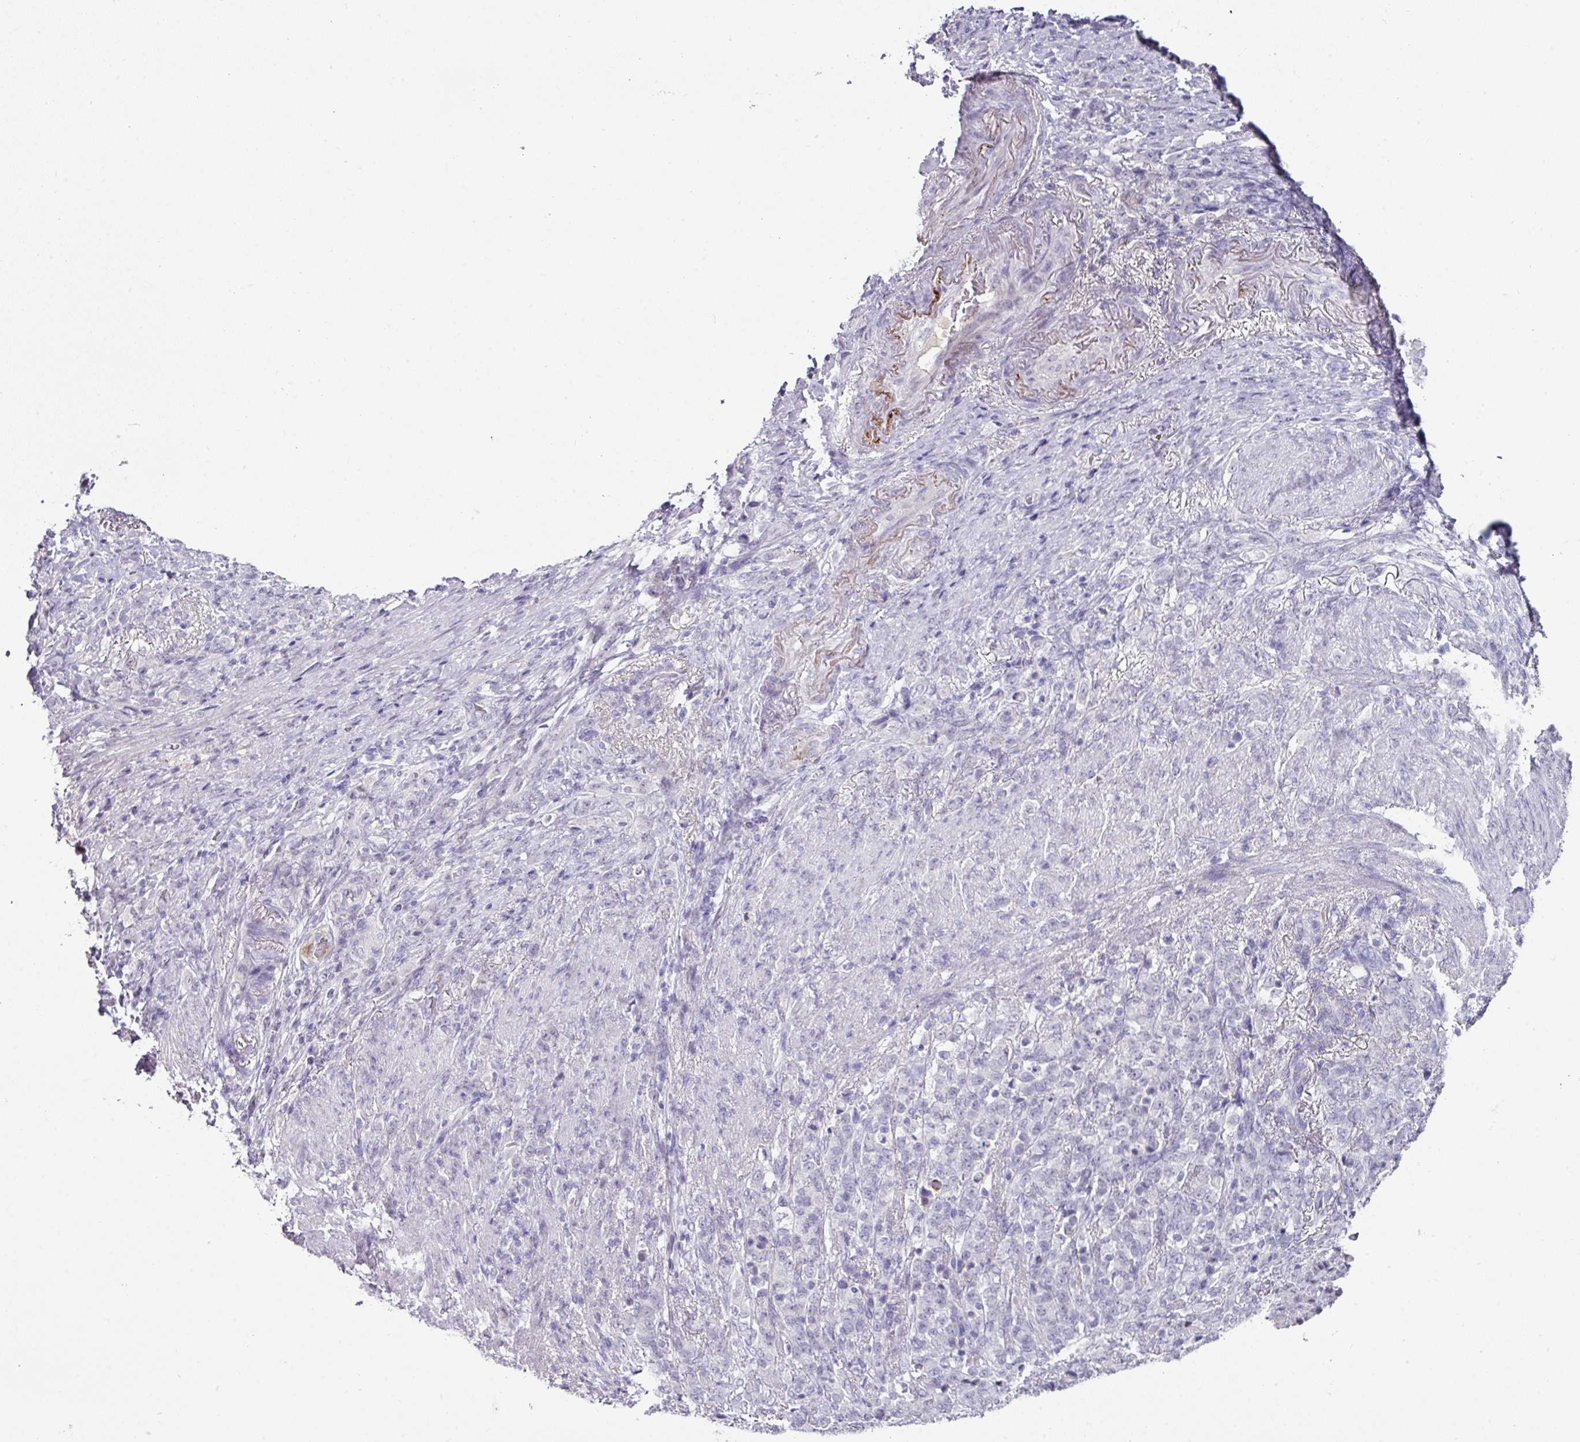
{"staining": {"intensity": "negative", "quantity": "none", "location": "none"}, "tissue": "stomach cancer", "cell_type": "Tumor cells", "image_type": "cancer", "snomed": [{"axis": "morphology", "description": "Adenocarcinoma, NOS"}, {"axis": "topography", "description": "Stomach"}], "caption": "DAB (3,3'-diaminobenzidine) immunohistochemical staining of adenocarcinoma (stomach) demonstrates no significant expression in tumor cells. (Immunohistochemistry, brightfield microscopy, high magnification).", "gene": "FGF17", "patient": {"sex": "female", "age": 79}}